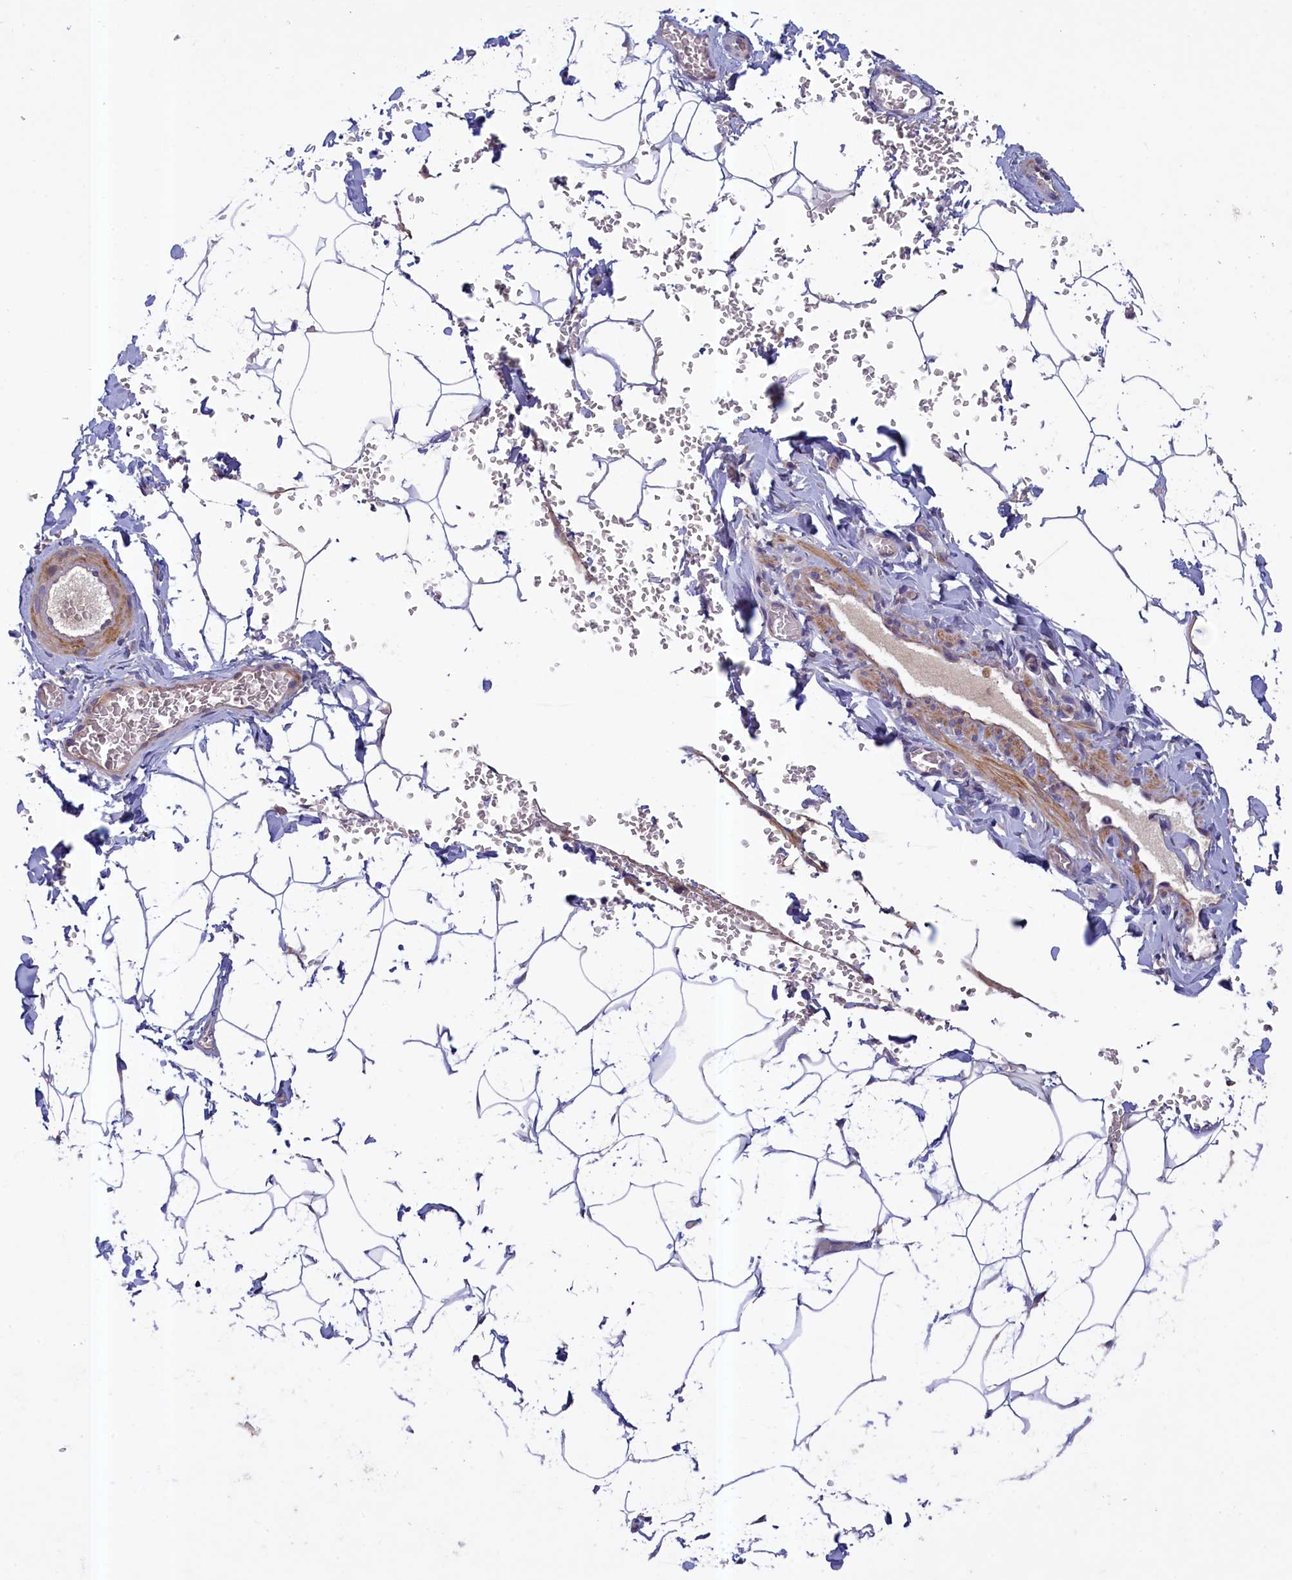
{"staining": {"intensity": "negative", "quantity": "none", "location": "none"}, "tissue": "adipose tissue", "cell_type": "Adipocytes", "image_type": "normal", "snomed": [{"axis": "morphology", "description": "Normal tissue, NOS"}, {"axis": "topography", "description": "Gallbladder"}, {"axis": "topography", "description": "Peripheral nerve tissue"}], "caption": "High power microscopy histopathology image of an immunohistochemistry photomicrograph of benign adipose tissue, revealing no significant positivity in adipocytes.", "gene": "NUBP1", "patient": {"sex": "male", "age": 38}}